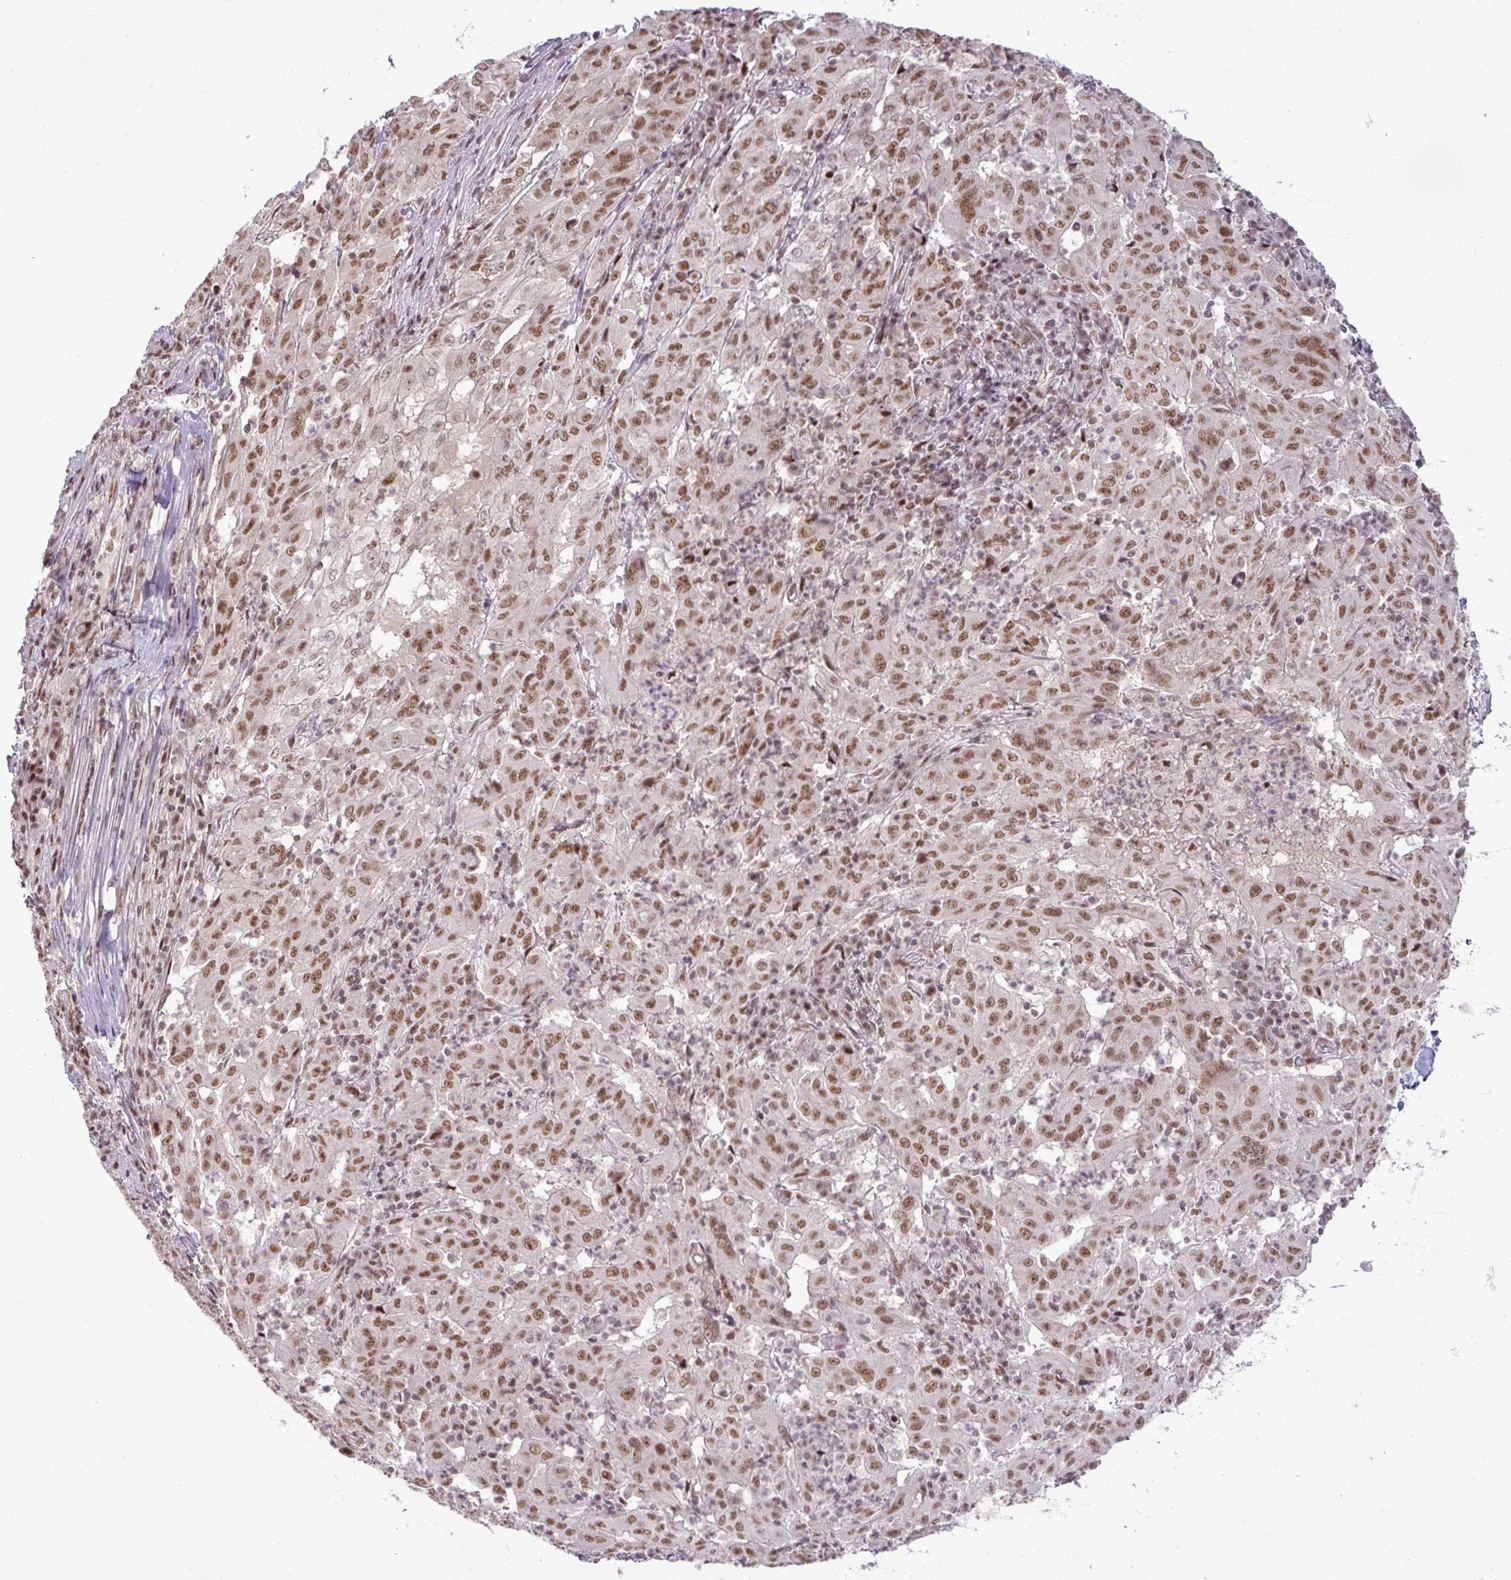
{"staining": {"intensity": "moderate", "quantity": ">75%", "location": "nuclear"}, "tissue": "pancreatic cancer", "cell_type": "Tumor cells", "image_type": "cancer", "snomed": [{"axis": "morphology", "description": "Adenocarcinoma, NOS"}, {"axis": "topography", "description": "Pancreas"}], "caption": "Immunohistochemistry (IHC) image of pancreatic cancer stained for a protein (brown), which demonstrates medium levels of moderate nuclear staining in about >75% of tumor cells.", "gene": "PTPN20", "patient": {"sex": "male", "age": 63}}